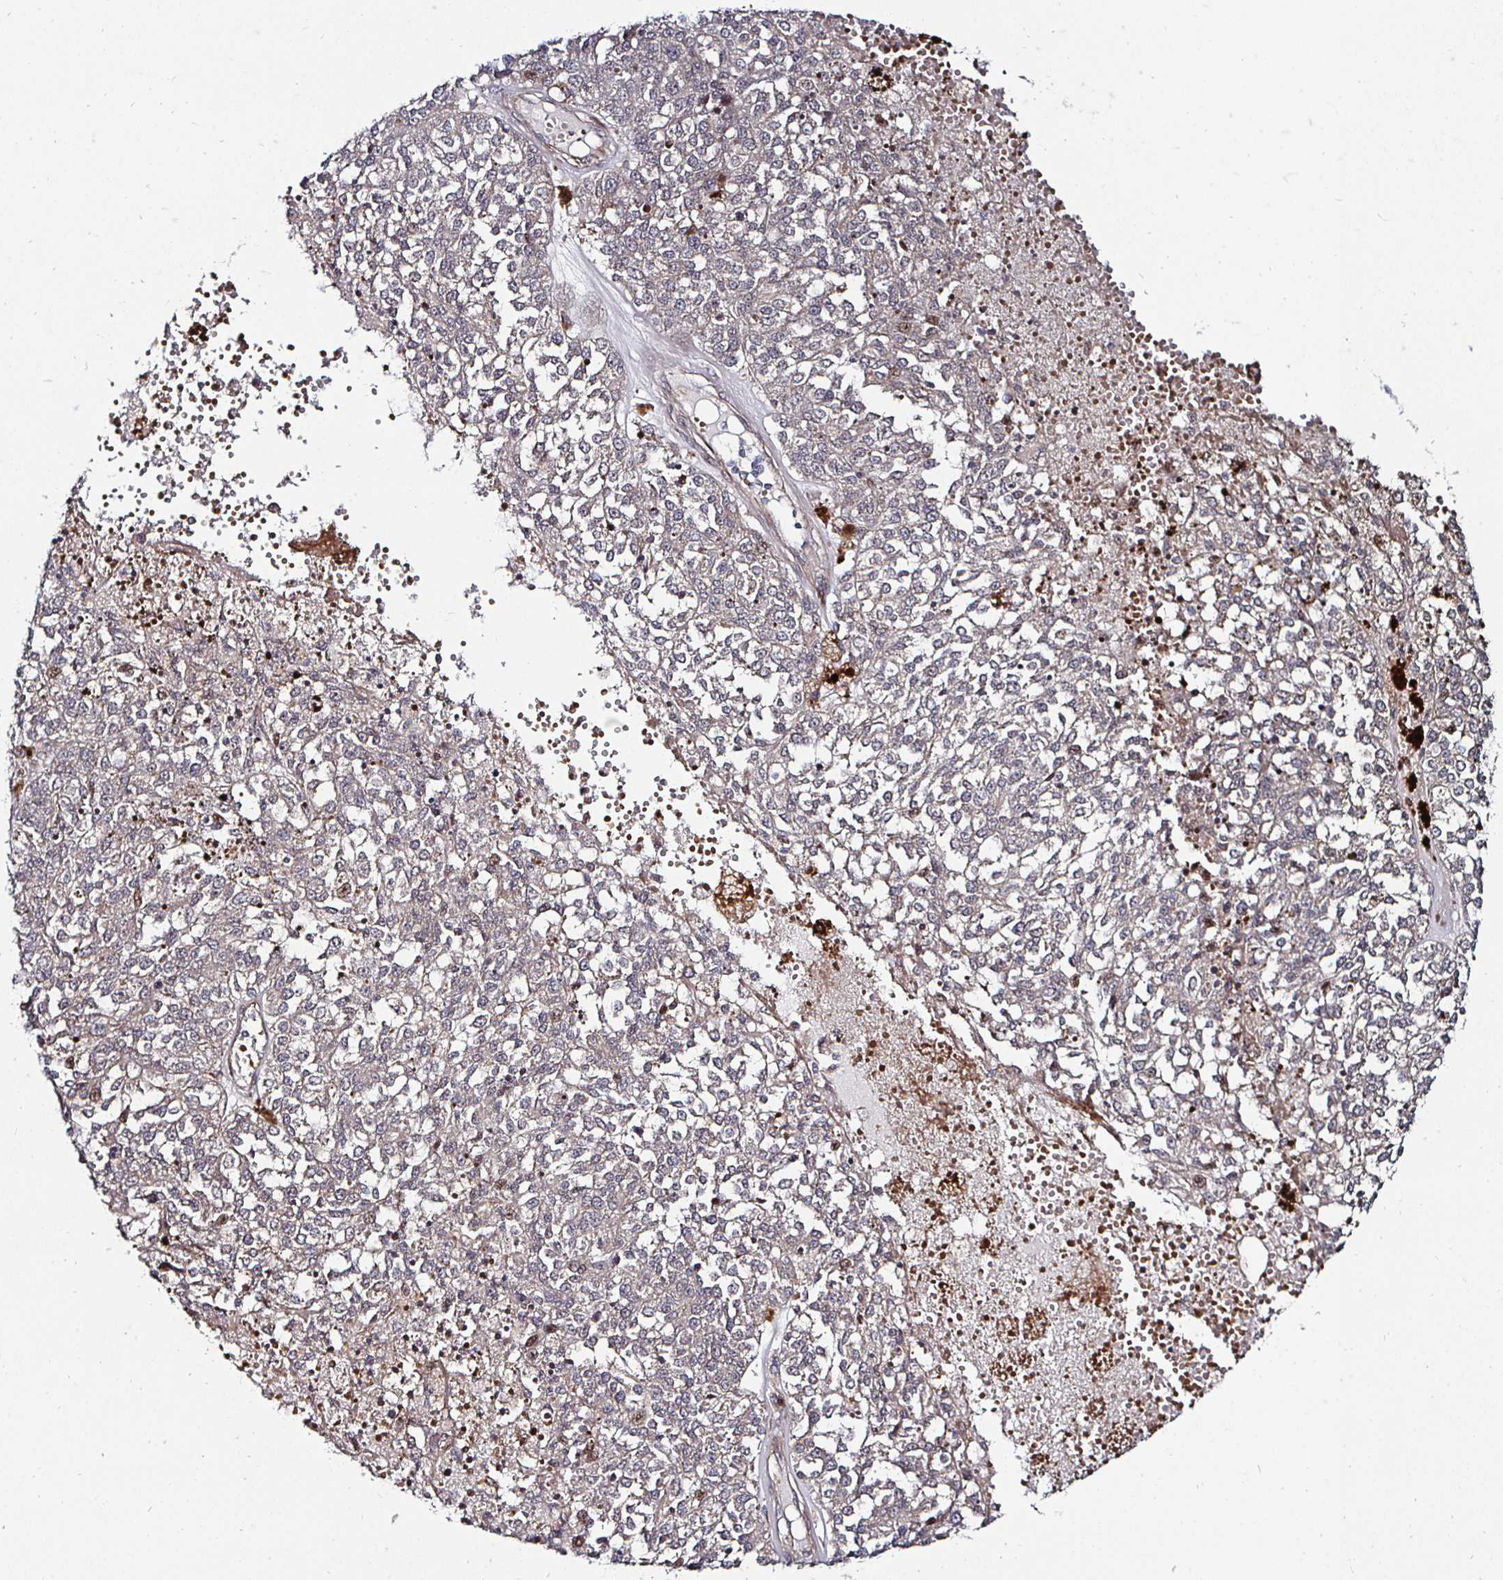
{"staining": {"intensity": "negative", "quantity": "none", "location": "none"}, "tissue": "melanoma", "cell_type": "Tumor cells", "image_type": "cancer", "snomed": [{"axis": "morphology", "description": "Malignant melanoma, Metastatic site"}, {"axis": "topography", "description": "Lymph node"}], "caption": "IHC image of neoplastic tissue: malignant melanoma (metastatic site) stained with DAB reveals no significant protein expression in tumor cells.", "gene": "TBKBP1", "patient": {"sex": "female", "age": 64}}